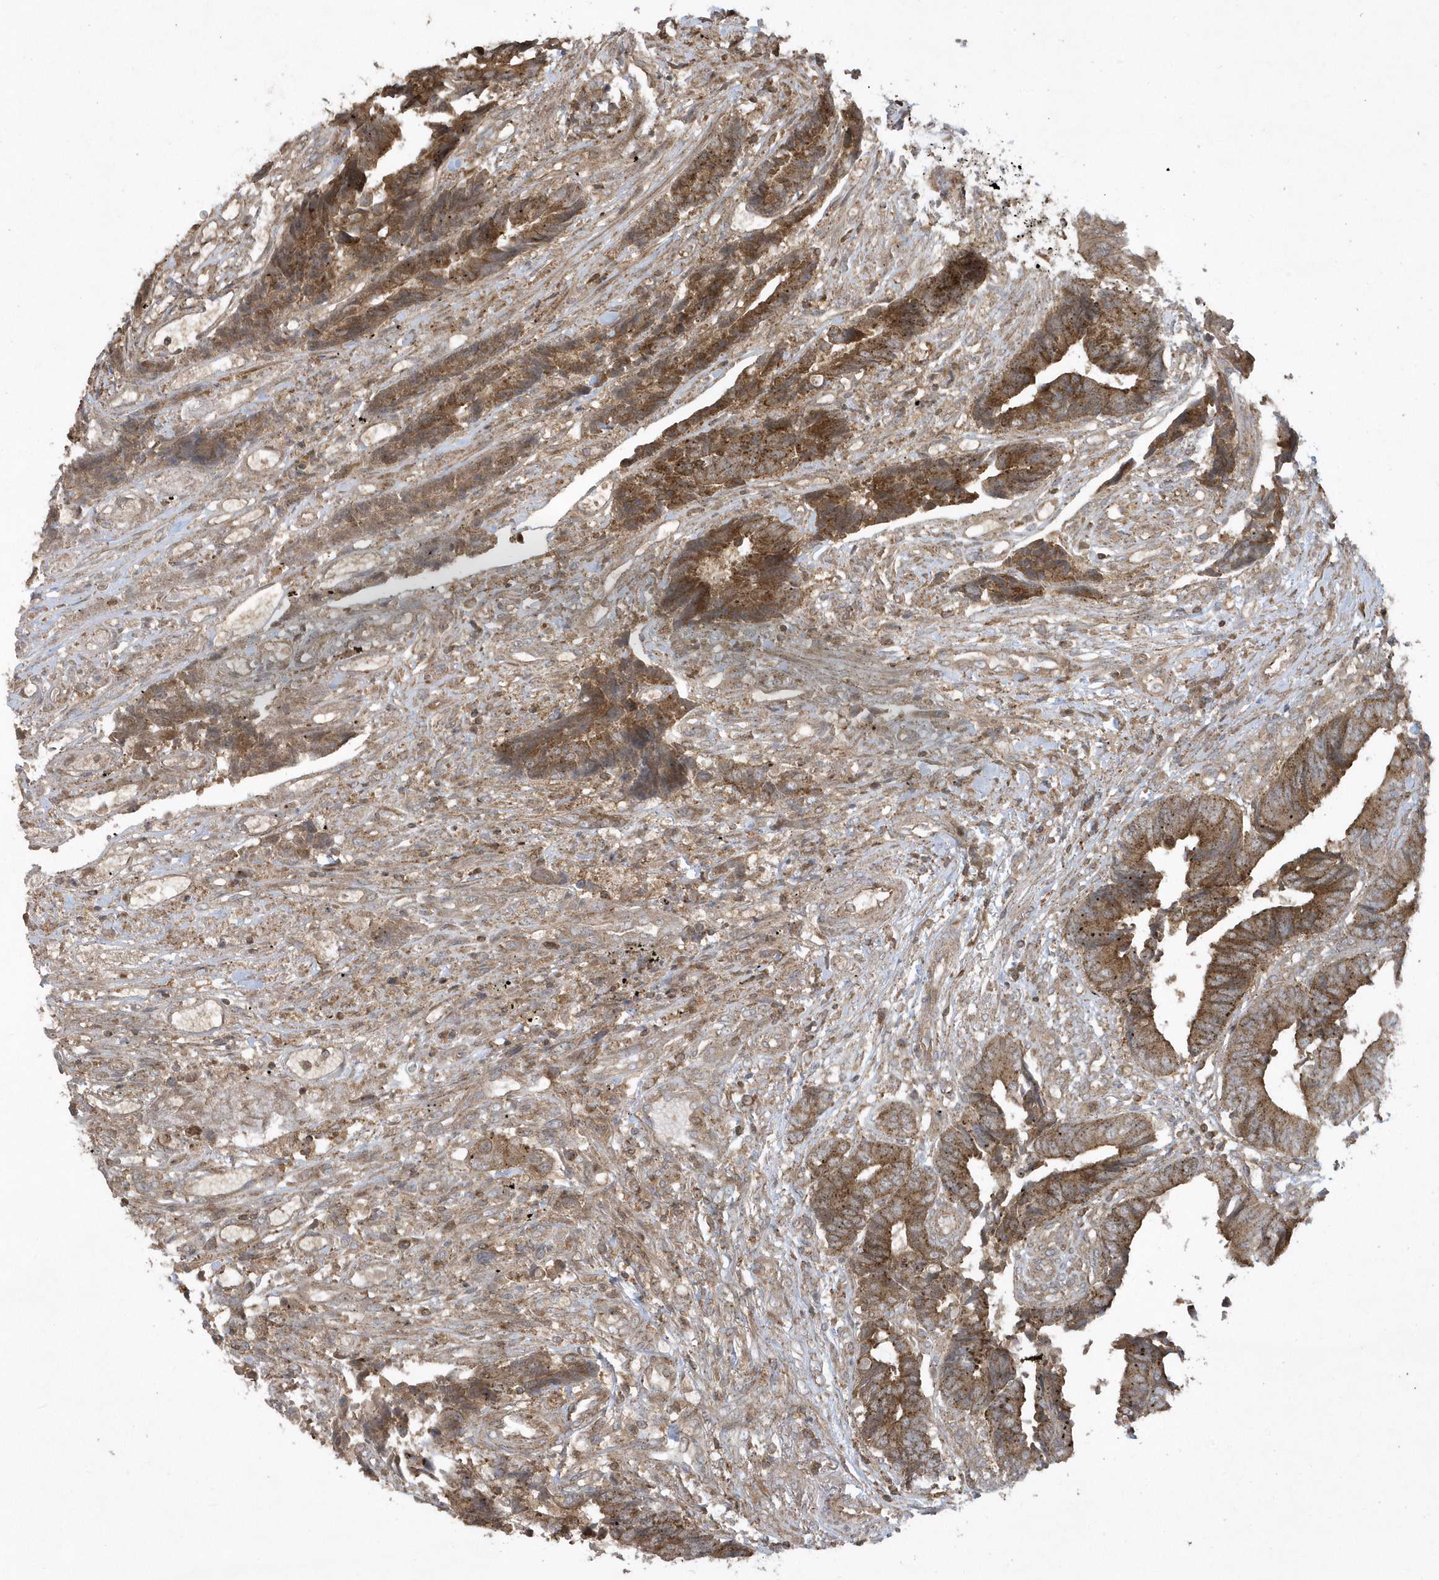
{"staining": {"intensity": "moderate", "quantity": ">75%", "location": "cytoplasmic/membranous"}, "tissue": "colorectal cancer", "cell_type": "Tumor cells", "image_type": "cancer", "snomed": [{"axis": "morphology", "description": "Adenocarcinoma, NOS"}, {"axis": "topography", "description": "Rectum"}], "caption": "This photomicrograph reveals immunohistochemistry staining of colorectal cancer, with medium moderate cytoplasmic/membranous positivity in approximately >75% of tumor cells.", "gene": "STAMBP", "patient": {"sex": "male", "age": 84}}